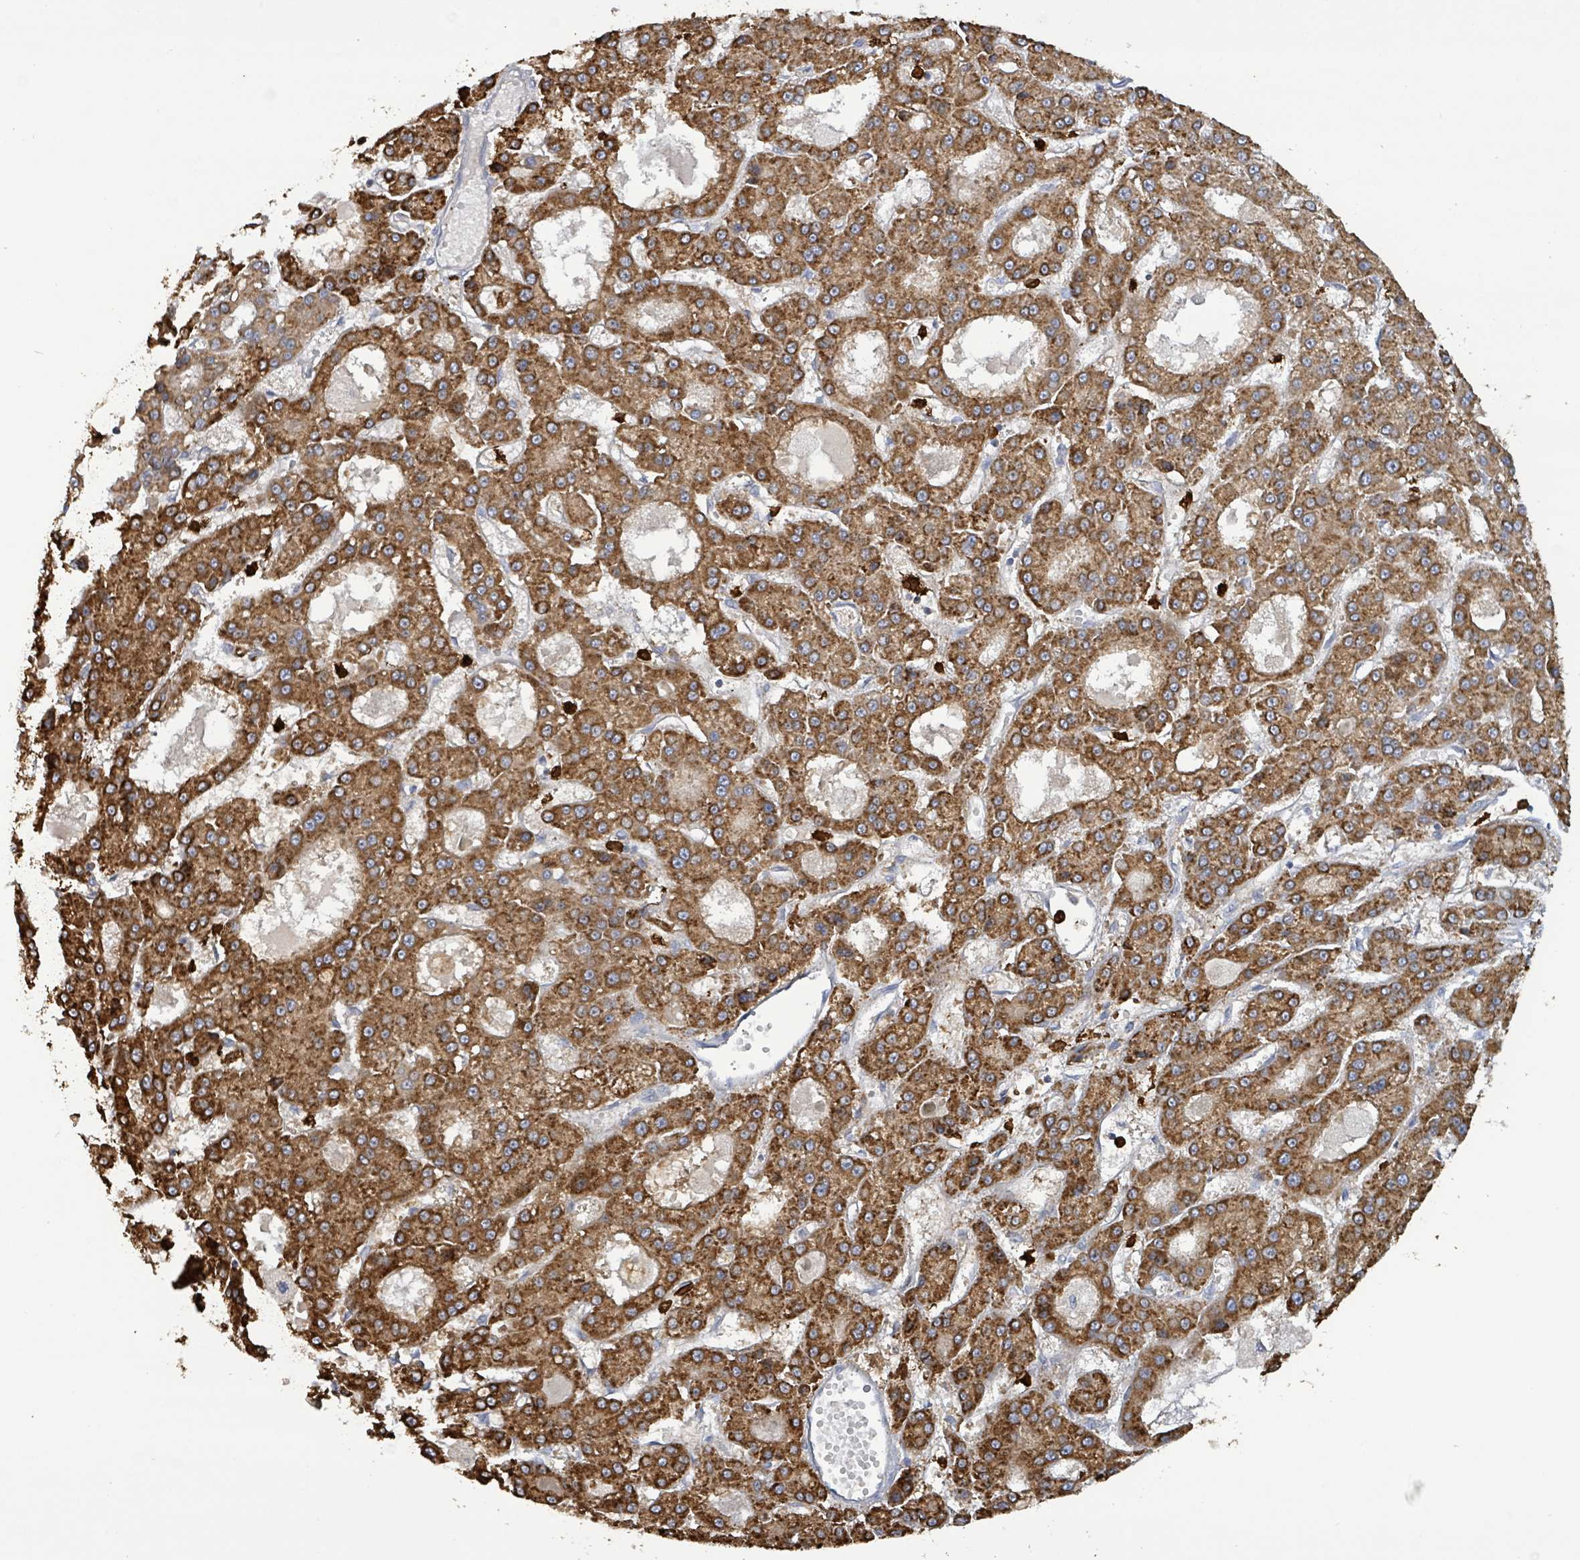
{"staining": {"intensity": "strong", "quantity": ">75%", "location": "cytoplasmic/membranous"}, "tissue": "liver cancer", "cell_type": "Tumor cells", "image_type": "cancer", "snomed": [{"axis": "morphology", "description": "Carcinoma, Hepatocellular, NOS"}, {"axis": "topography", "description": "Liver"}], "caption": "A high amount of strong cytoplasmic/membranous staining is present in approximately >75% of tumor cells in liver cancer tissue. (brown staining indicates protein expression, while blue staining denotes nuclei).", "gene": "FAM210A", "patient": {"sex": "male", "age": 70}}